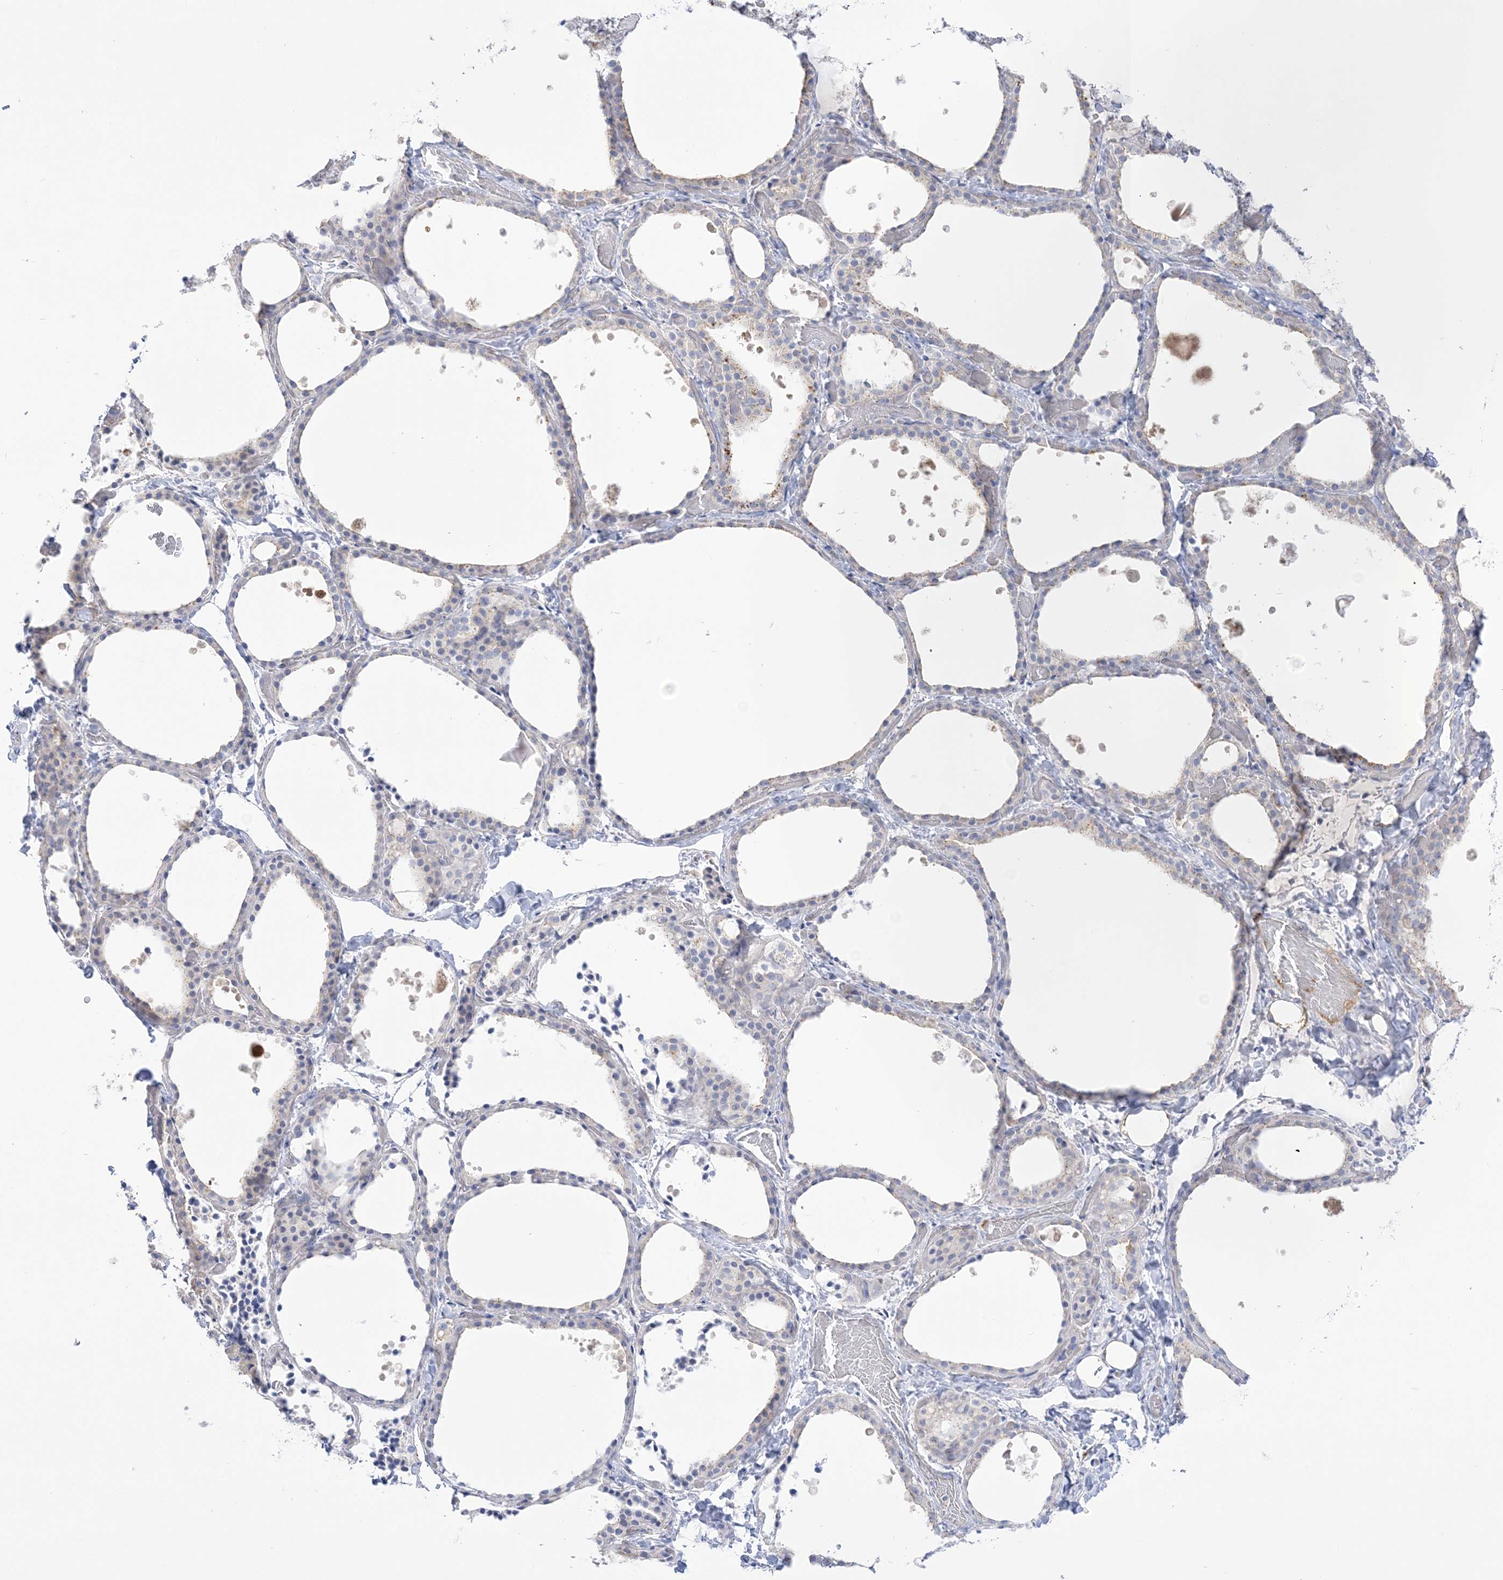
{"staining": {"intensity": "negative", "quantity": "none", "location": "none"}, "tissue": "thyroid gland", "cell_type": "Glandular cells", "image_type": "normal", "snomed": [{"axis": "morphology", "description": "Normal tissue, NOS"}, {"axis": "topography", "description": "Thyroid gland"}], "caption": "Normal thyroid gland was stained to show a protein in brown. There is no significant staining in glandular cells. Brightfield microscopy of immunohistochemistry (IHC) stained with DAB (3,3'-diaminobenzidine) (brown) and hematoxylin (blue), captured at high magnification.", "gene": "SEMA3D", "patient": {"sex": "female", "age": 44}}